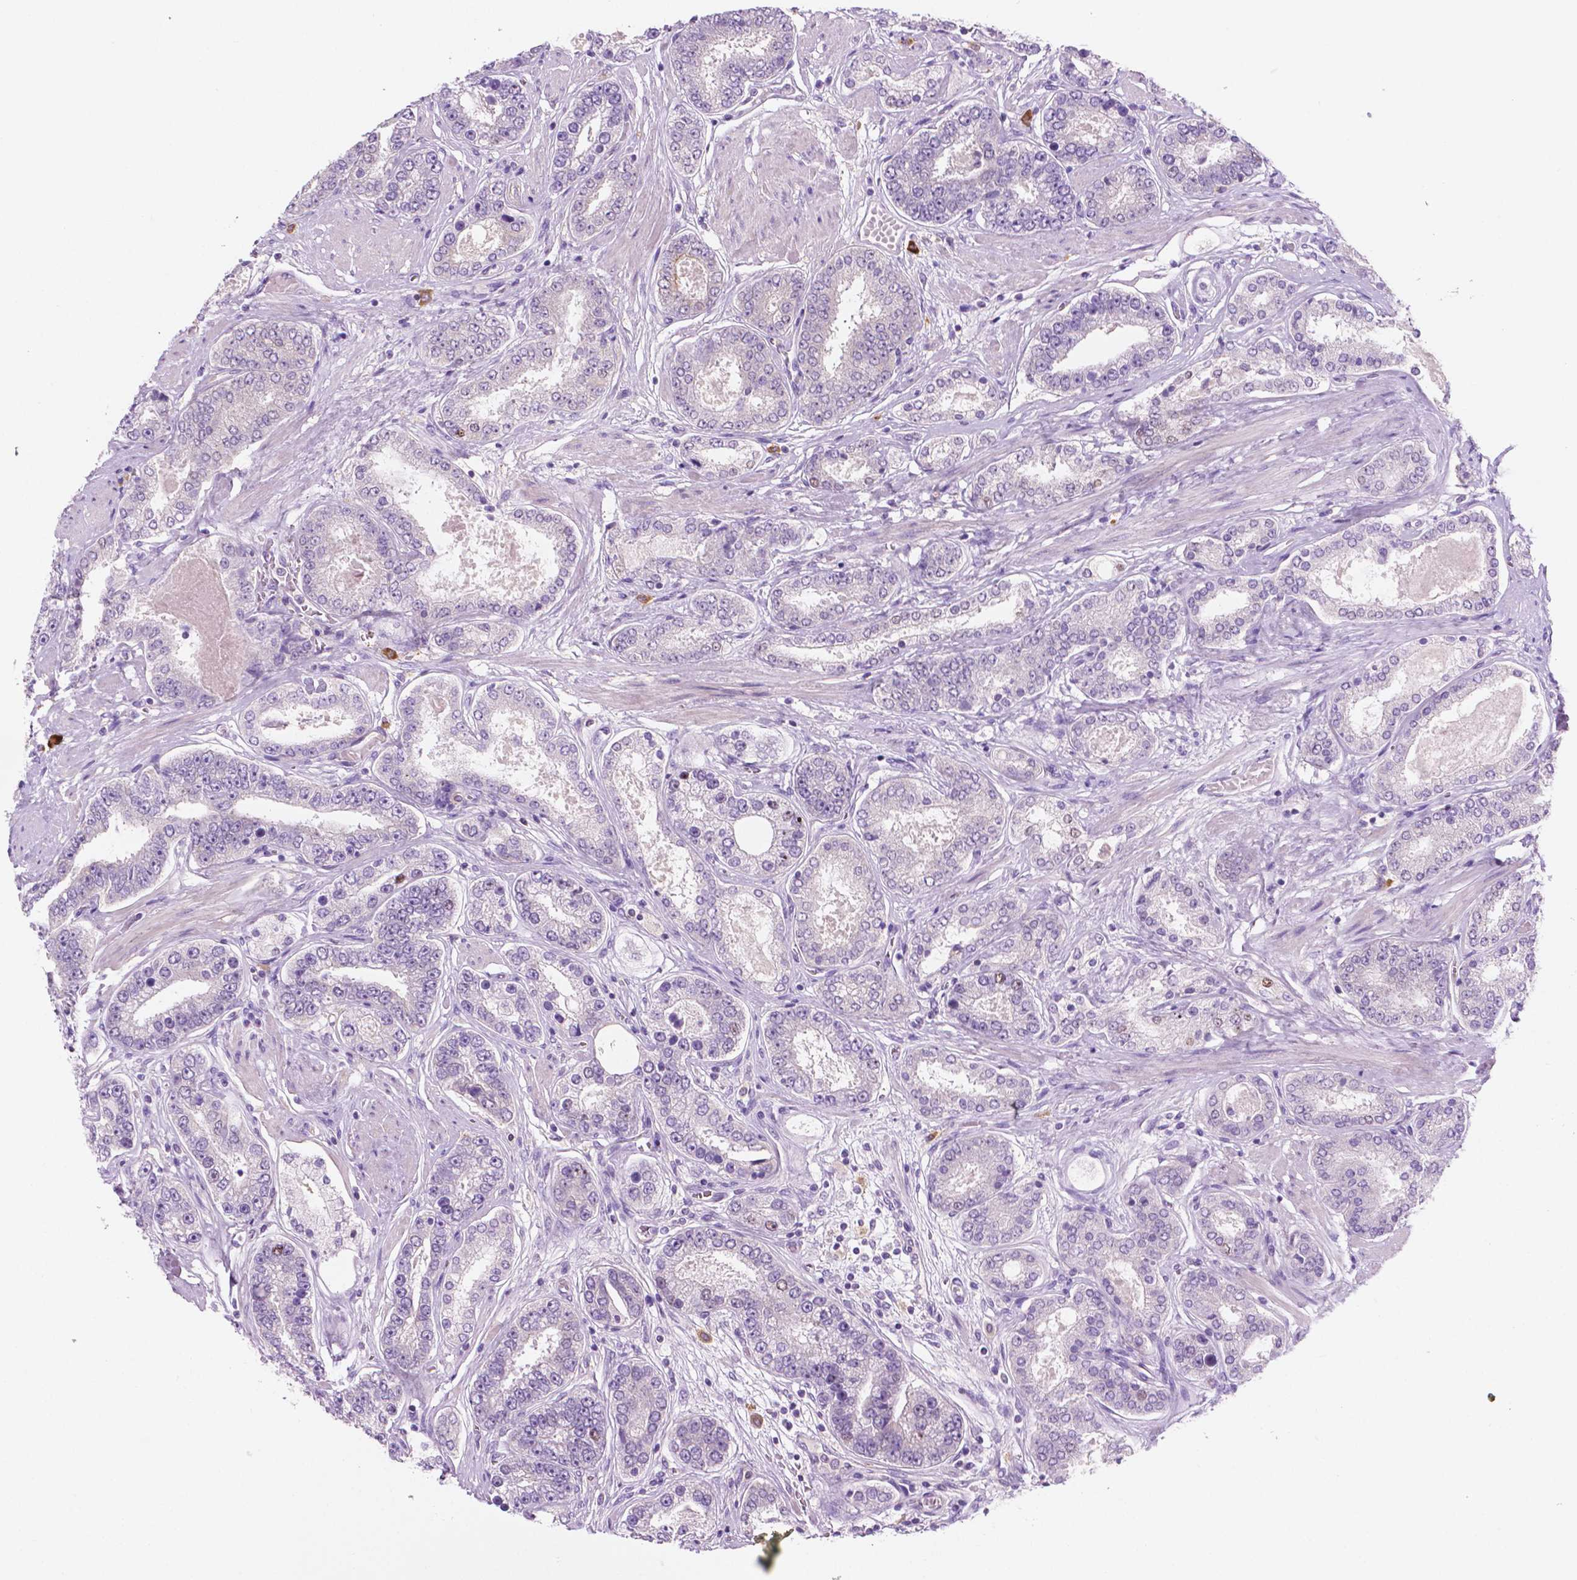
{"staining": {"intensity": "negative", "quantity": "none", "location": "none"}, "tissue": "prostate cancer", "cell_type": "Tumor cells", "image_type": "cancer", "snomed": [{"axis": "morphology", "description": "Adenocarcinoma, High grade"}, {"axis": "topography", "description": "Prostate"}], "caption": "DAB (3,3'-diaminobenzidine) immunohistochemical staining of human prostate cancer (high-grade adenocarcinoma) demonstrates no significant staining in tumor cells.", "gene": "EPPK1", "patient": {"sex": "male", "age": 63}}